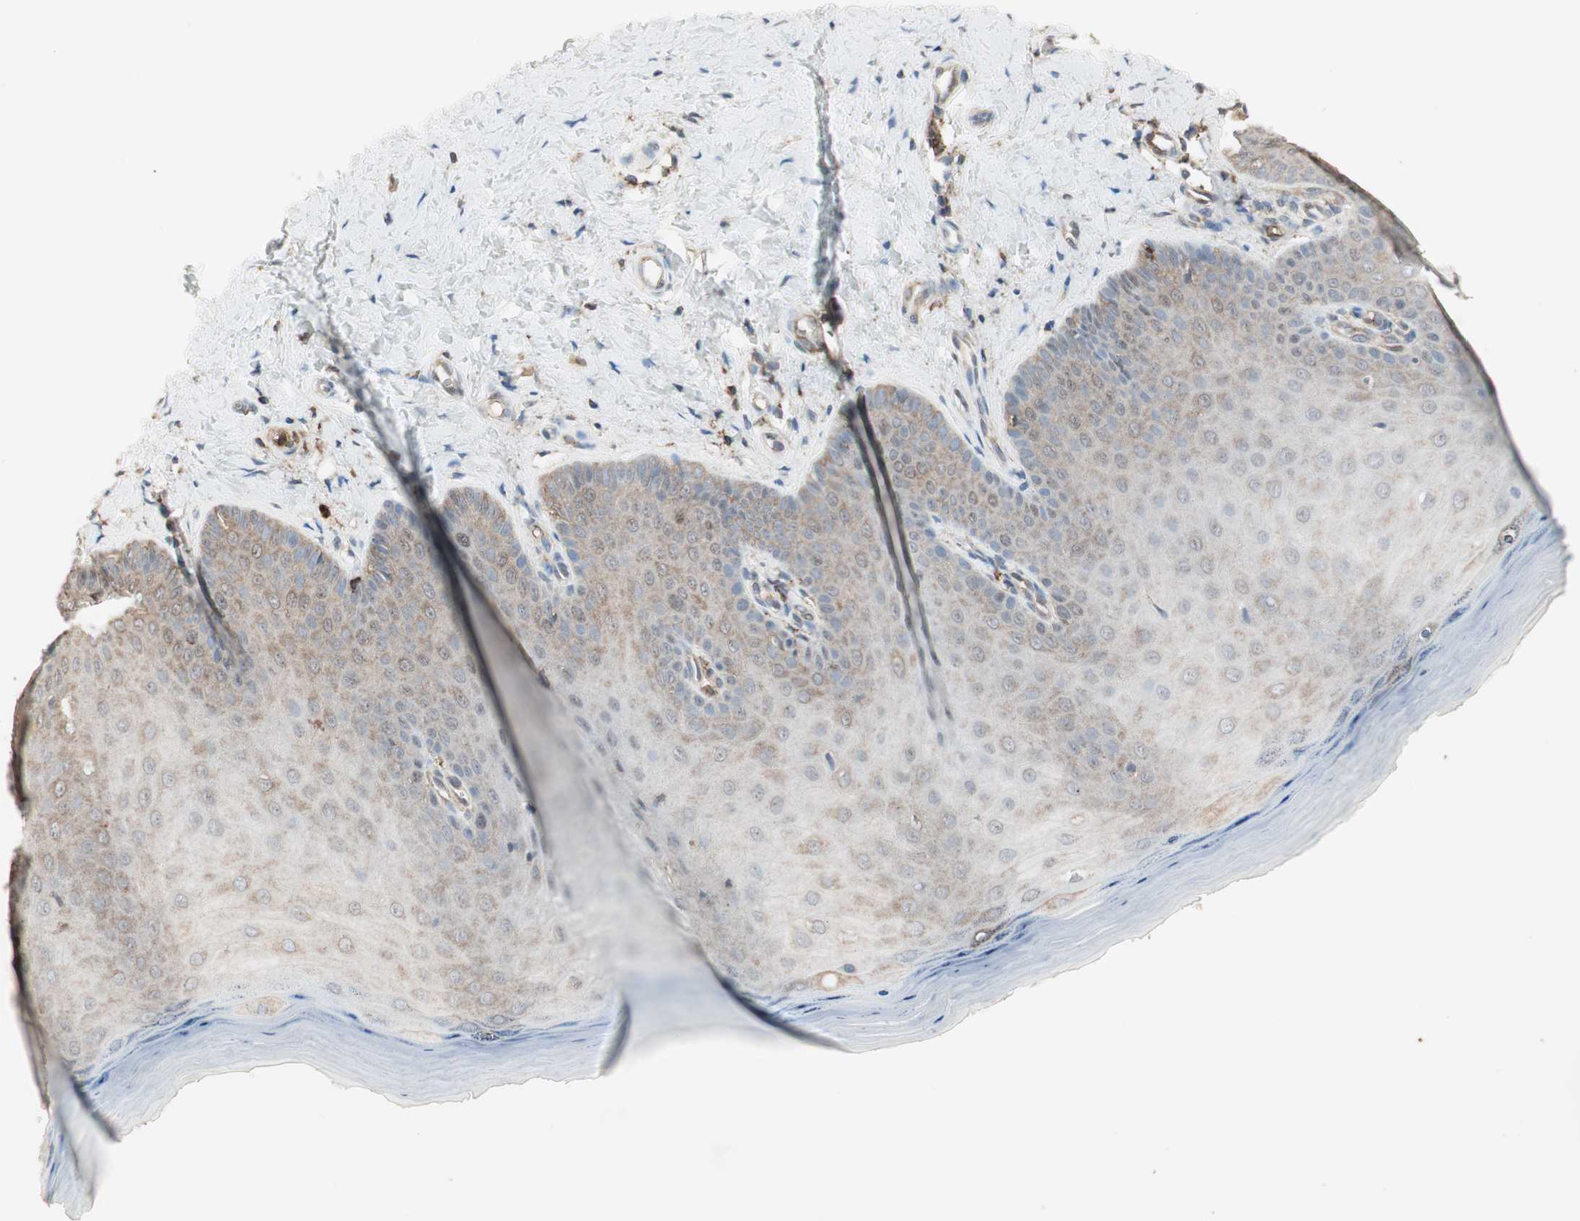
{"staining": {"intensity": "moderate", "quantity": "<25%", "location": "cytoplasmic/membranous"}, "tissue": "cervix", "cell_type": "Squamous epithelial cells", "image_type": "normal", "snomed": [{"axis": "morphology", "description": "Normal tissue, NOS"}, {"axis": "topography", "description": "Cervix"}], "caption": "This image exhibits normal cervix stained with immunohistochemistry (IHC) to label a protein in brown. The cytoplasmic/membranous of squamous epithelial cells show moderate positivity for the protein. Nuclei are counter-stained blue.", "gene": "MMP3", "patient": {"sex": "female", "age": 55}}